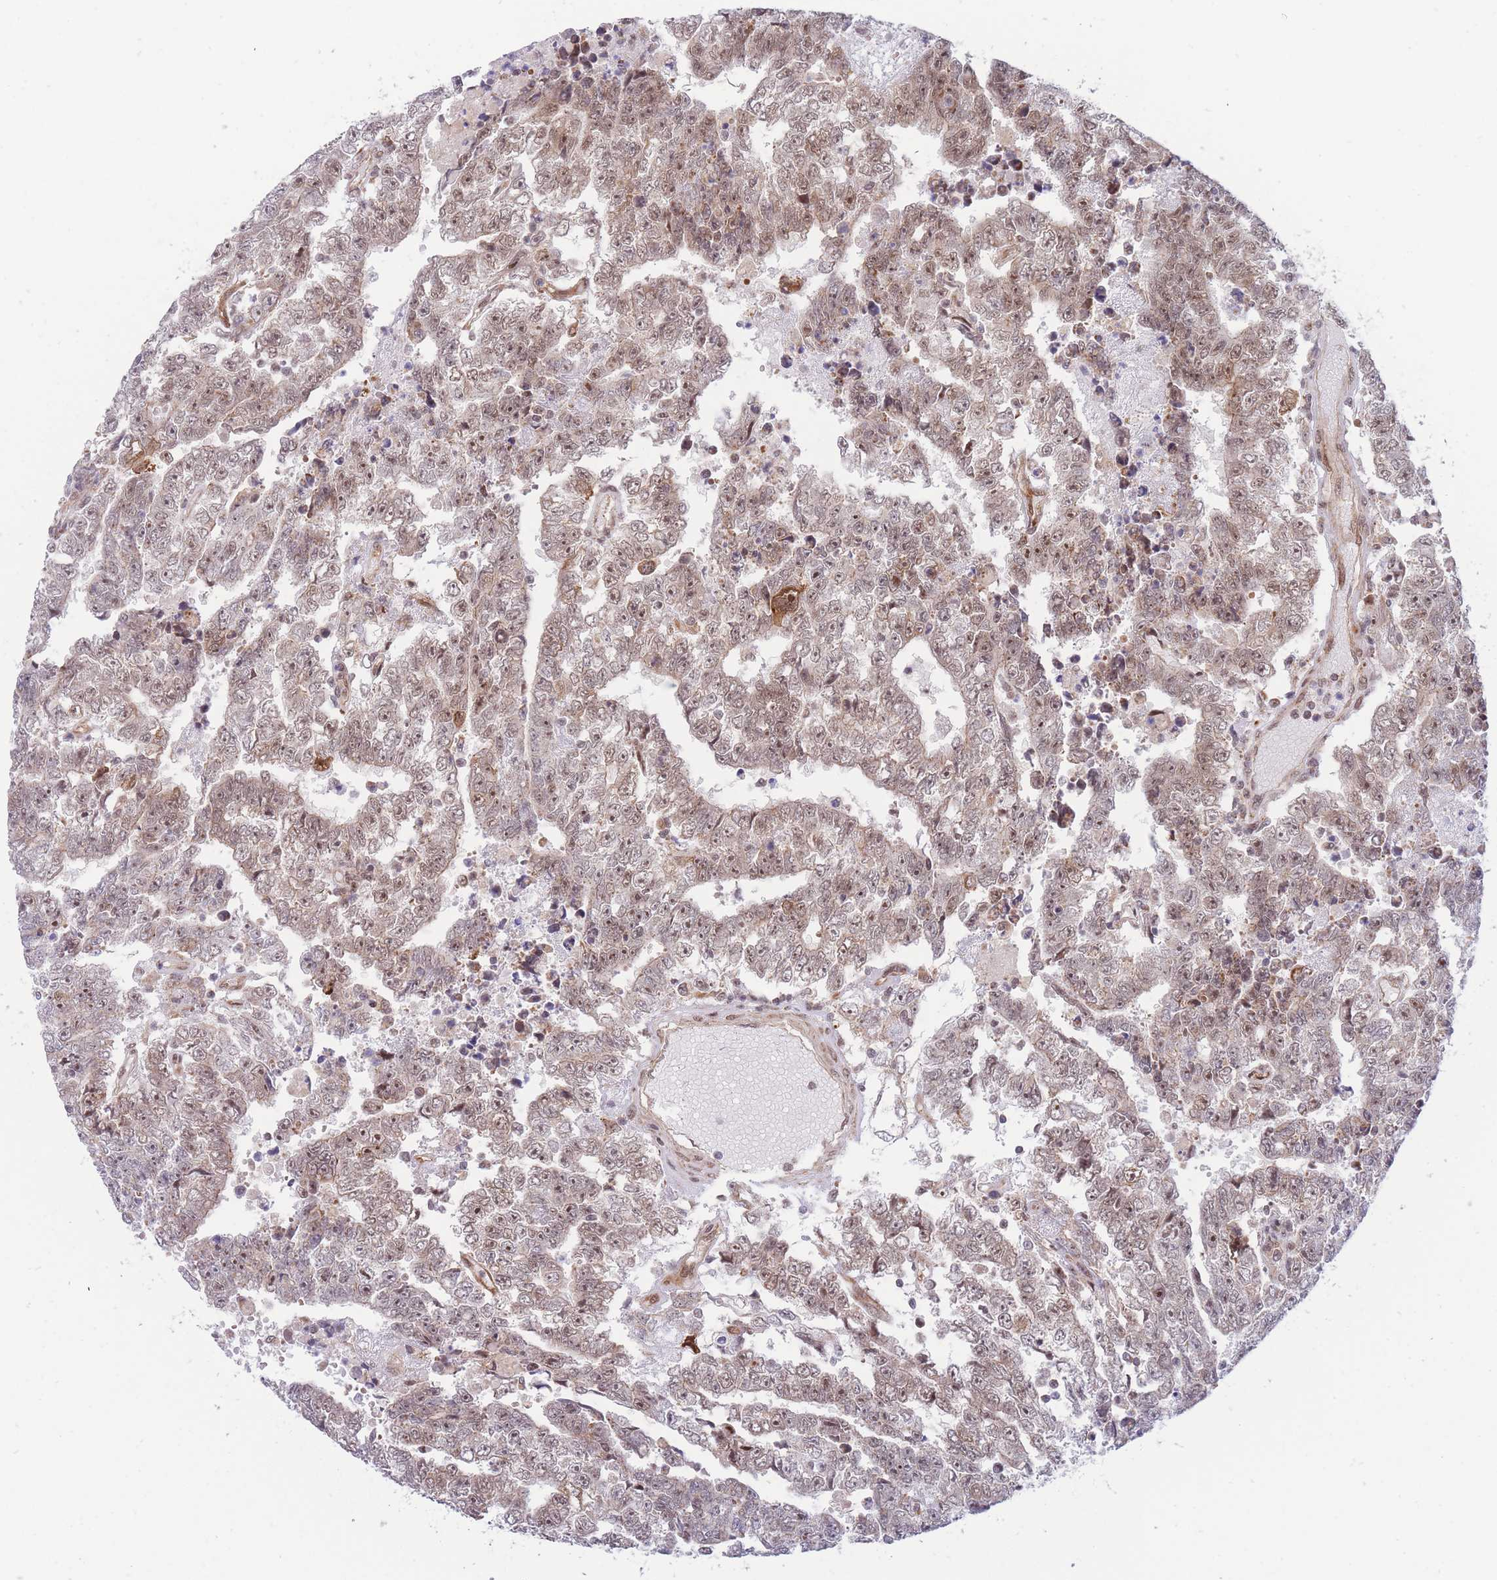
{"staining": {"intensity": "moderate", "quantity": ">75%", "location": "nuclear"}, "tissue": "testis cancer", "cell_type": "Tumor cells", "image_type": "cancer", "snomed": [{"axis": "morphology", "description": "Carcinoma, Embryonal, NOS"}, {"axis": "topography", "description": "Testis"}], "caption": "Immunohistochemistry (IHC) micrograph of embryonal carcinoma (testis) stained for a protein (brown), which demonstrates medium levels of moderate nuclear staining in approximately >75% of tumor cells.", "gene": "BOD1L1", "patient": {"sex": "male", "age": 25}}